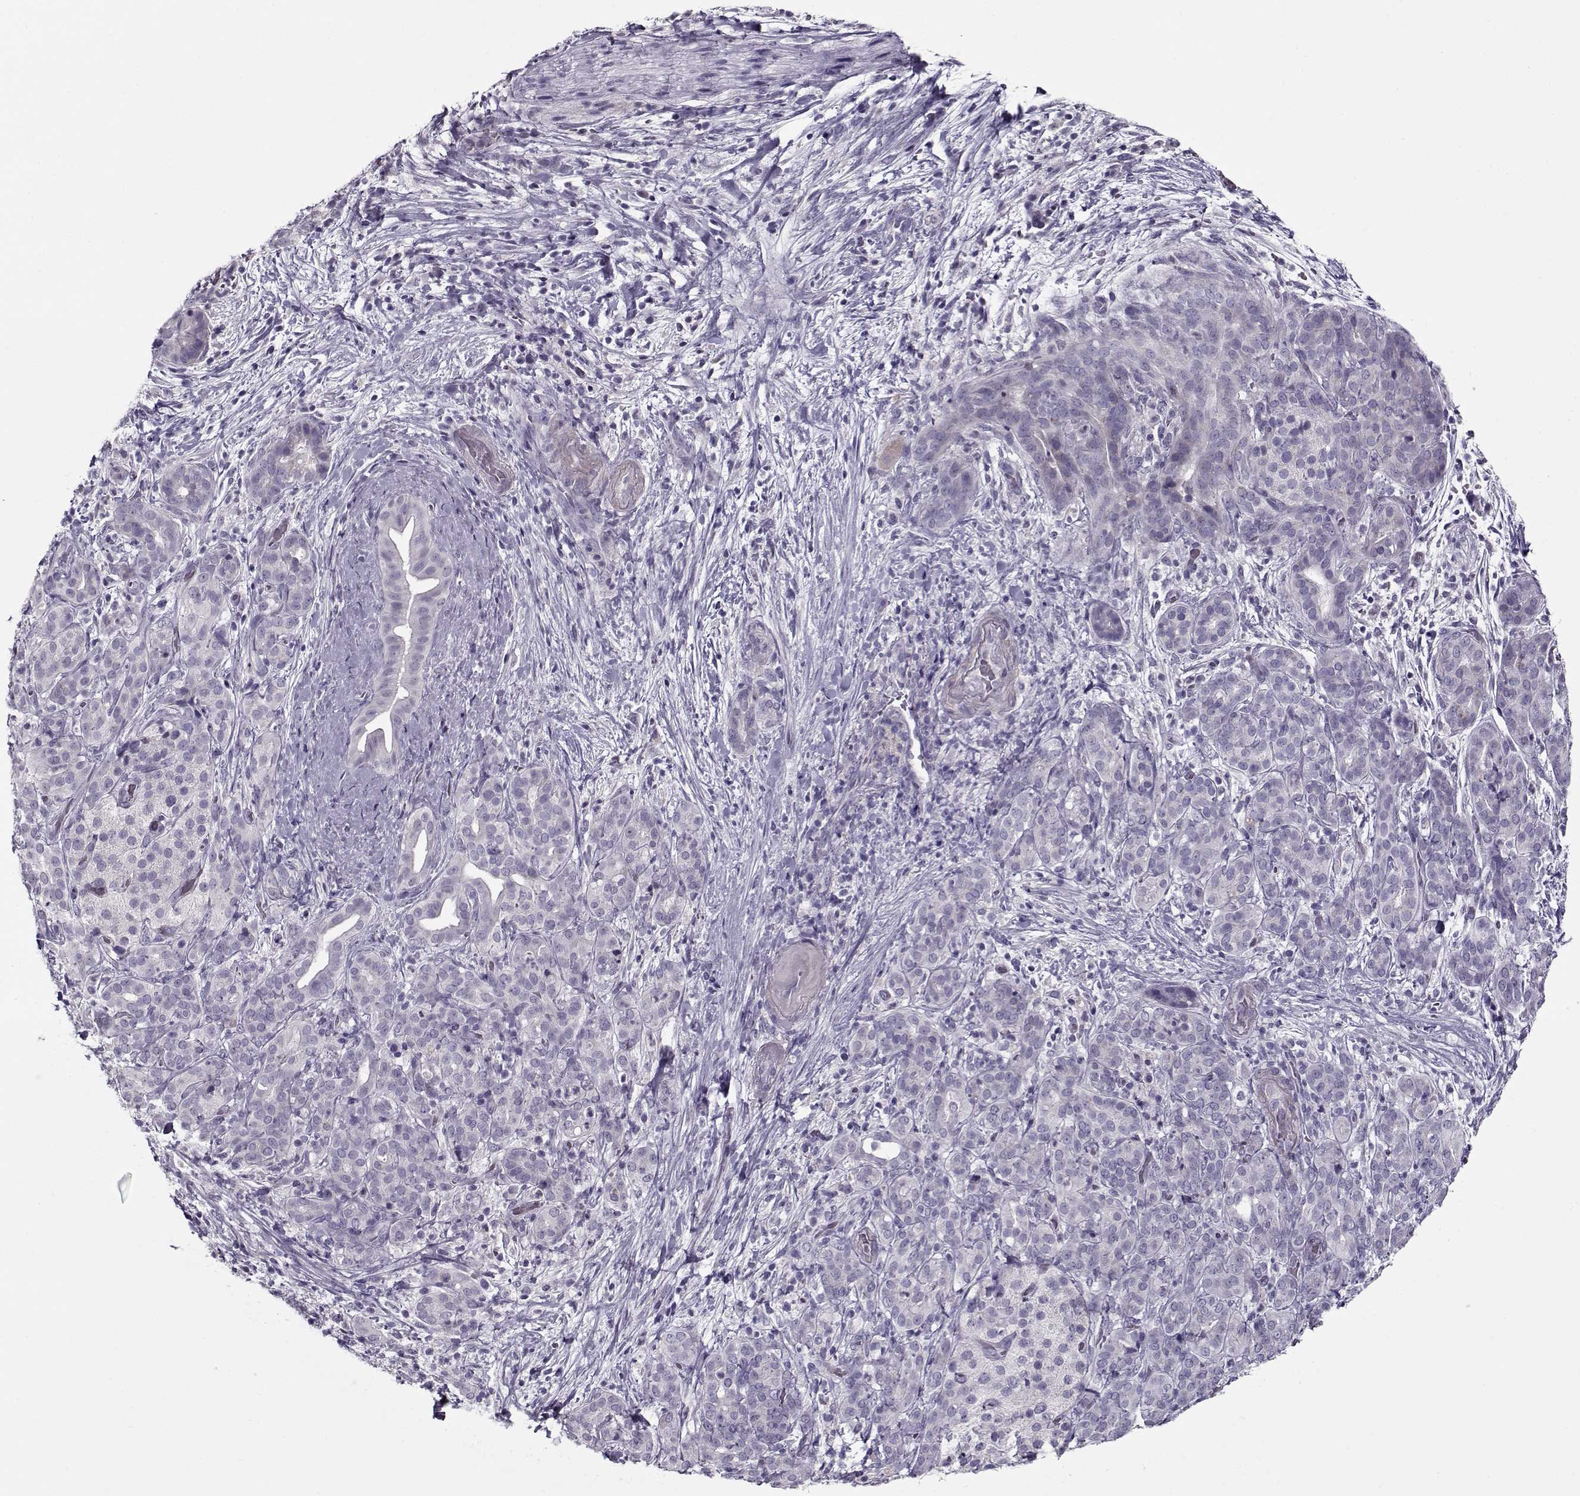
{"staining": {"intensity": "negative", "quantity": "none", "location": "none"}, "tissue": "pancreatic cancer", "cell_type": "Tumor cells", "image_type": "cancer", "snomed": [{"axis": "morphology", "description": "Adenocarcinoma, NOS"}, {"axis": "topography", "description": "Pancreas"}], "caption": "High power microscopy histopathology image of an immunohistochemistry histopathology image of pancreatic adenocarcinoma, revealing no significant staining in tumor cells. (Immunohistochemistry (ihc), brightfield microscopy, high magnification).", "gene": "CIBAR1", "patient": {"sex": "male", "age": 44}}